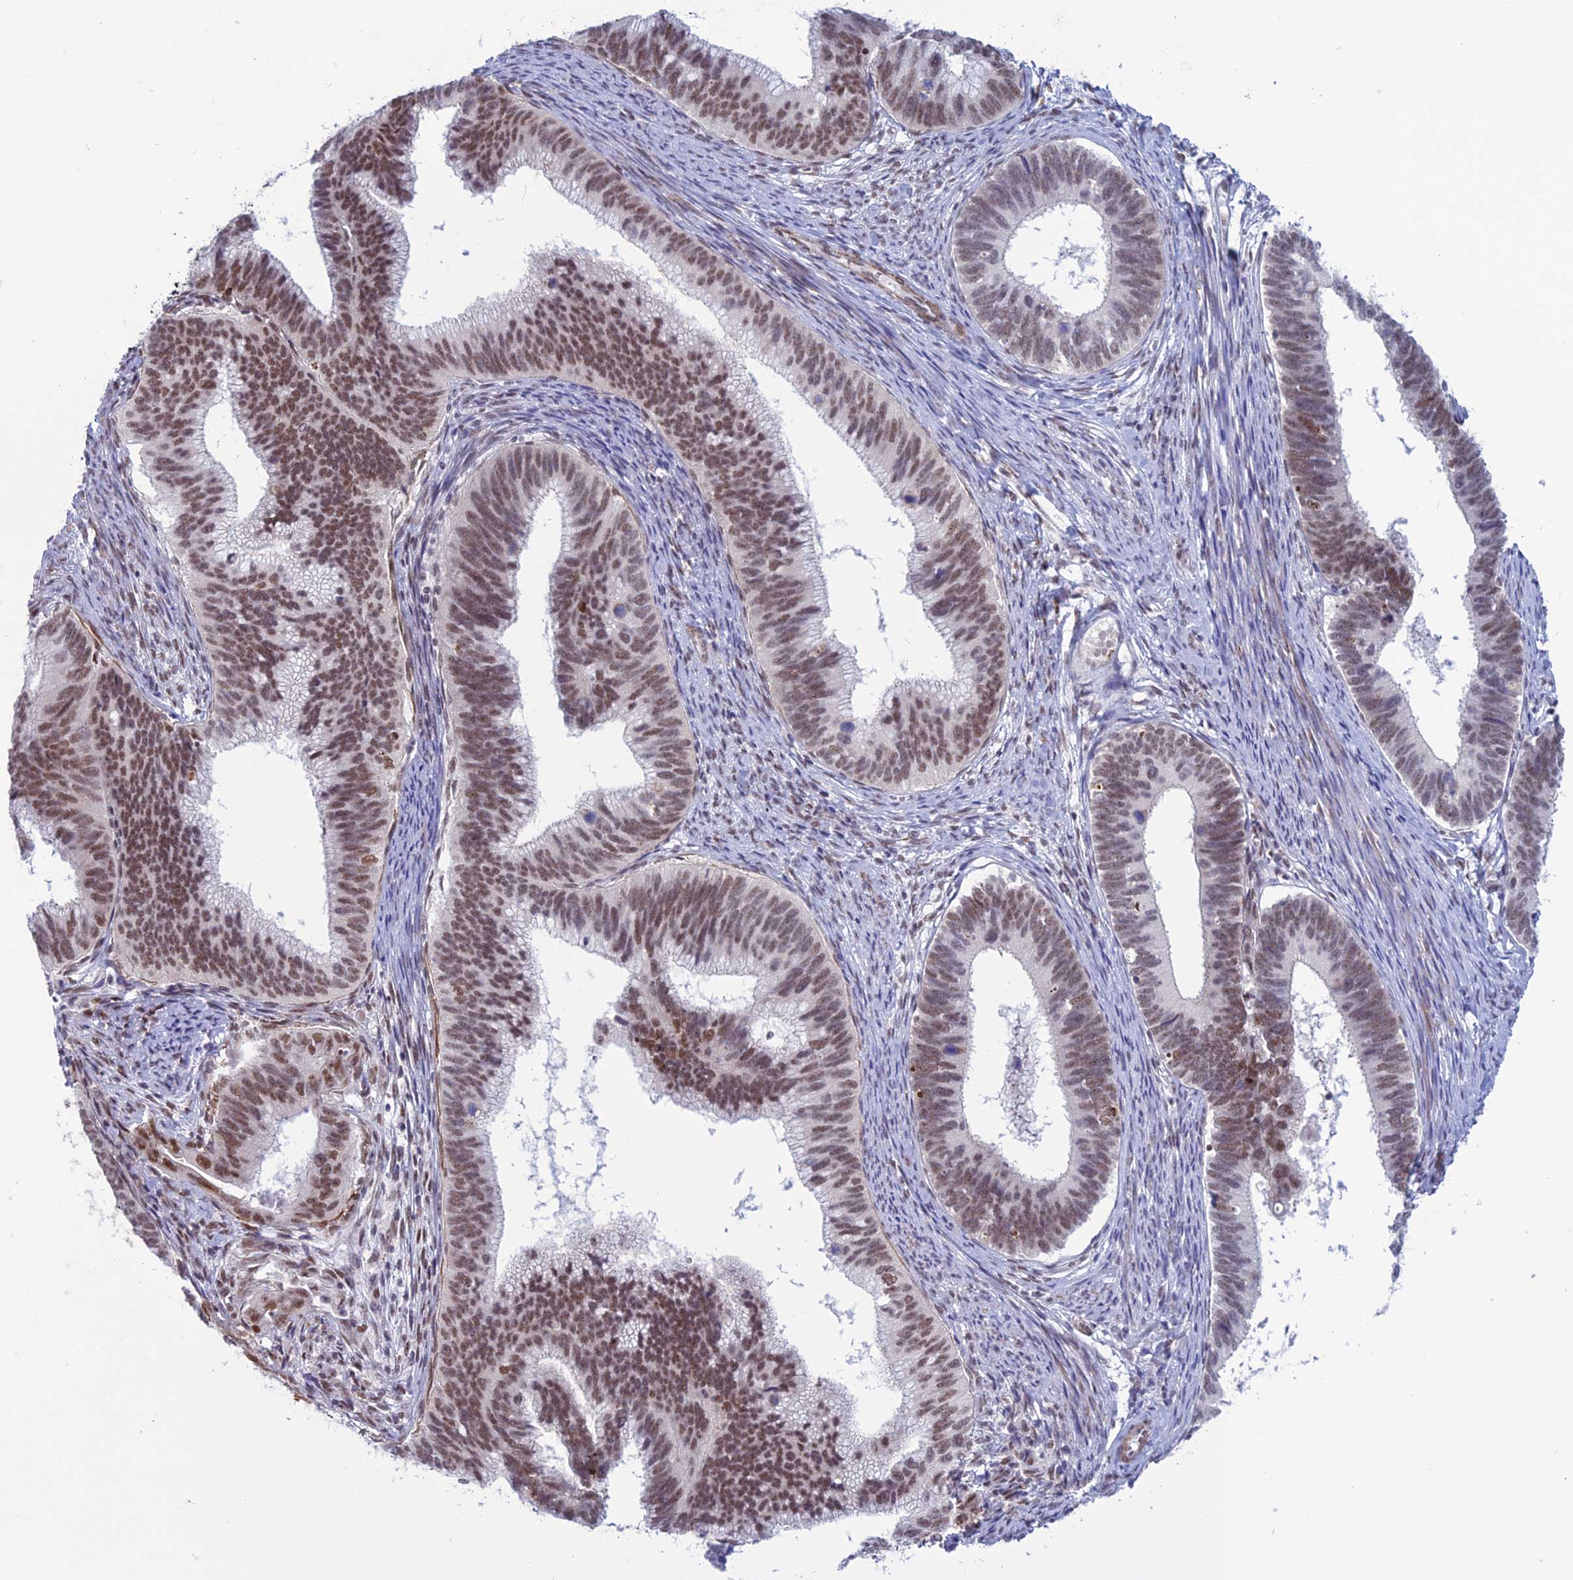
{"staining": {"intensity": "moderate", "quantity": ">75%", "location": "nuclear"}, "tissue": "cervical cancer", "cell_type": "Tumor cells", "image_type": "cancer", "snomed": [{"axis": "morphology", "description": "Adenocarcinoma, NOS"}, {"axis": "topography", "description": "Cervix"}], "caption": "Immunohistochemistry micrograph of neoplastic tissue: cervical adenocarcinoma stained using immunohistochemistry (IHC) demonstrates medium levels of moderate protein expression localized specifically in the nuclear of tumor cells, appearing as a nuclear brown color.", "gene": "U2AF1", "patient": {"sex": "female", "age": 42}}